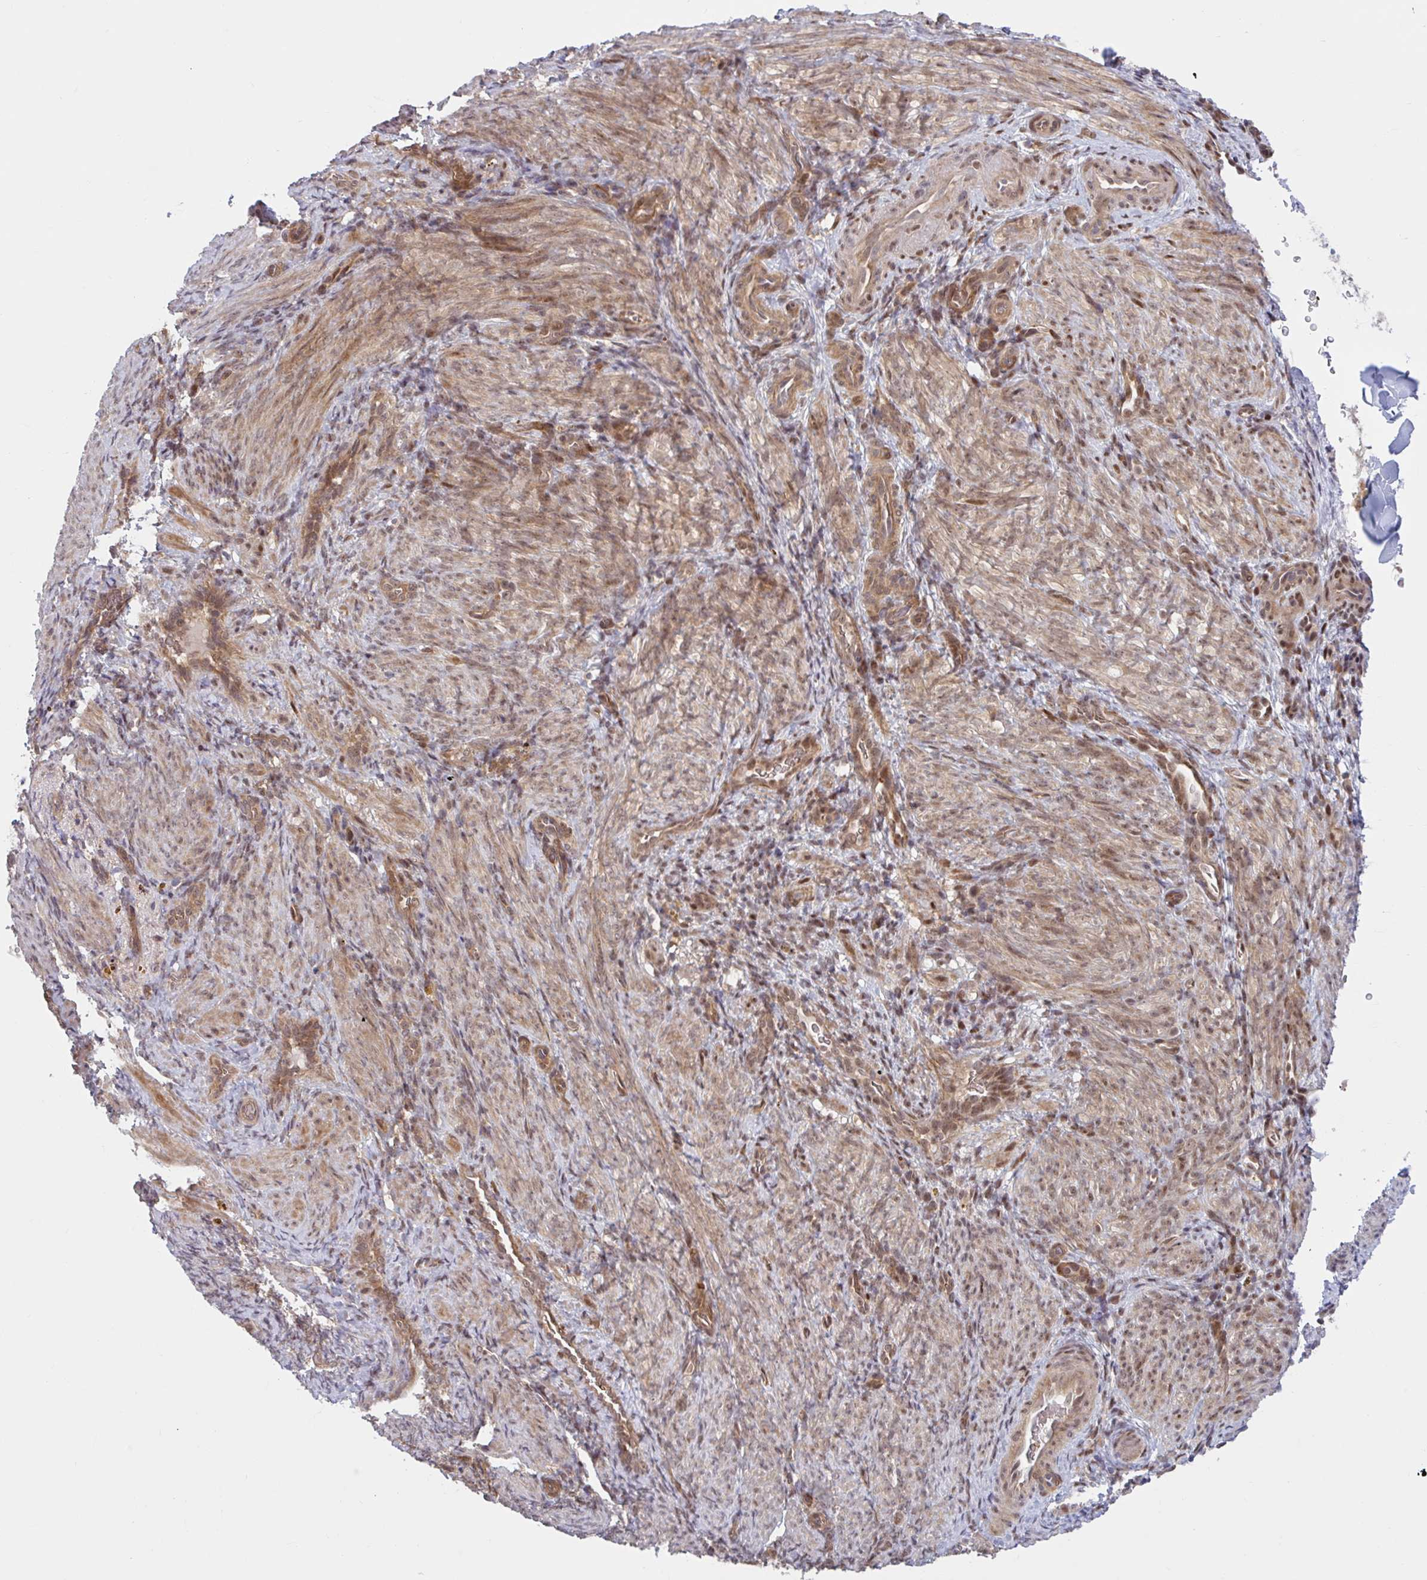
{"staining": {"intensity": "moderate", "quantity": "<25%", "location": "cytoplasmic/membranous,nuclear"}, "tissue": "endometrium", "cell_type": "Cells in endometrial stroma", "image_type": "normal", "snomed": [{"axis": "morphology", "description": "Normal tissue, NOS"}, {"axis": "topography", "description": "Endometrium"}], "caption": "Normal endometrium was stained to show a protein in brown. There is low levels of moderate cytoplasmic/membranous,nuclear staining in approximately <25% of cells in endometrial stroma. The protein of interest is stained brown, and the nuclei are stained in blue (DAB (3,3'-diaminobenzidine) IHC with brightfield microscopy, high magnification).", "gene": "HMBS", "patient": {"sex": "female", "age": 34}}